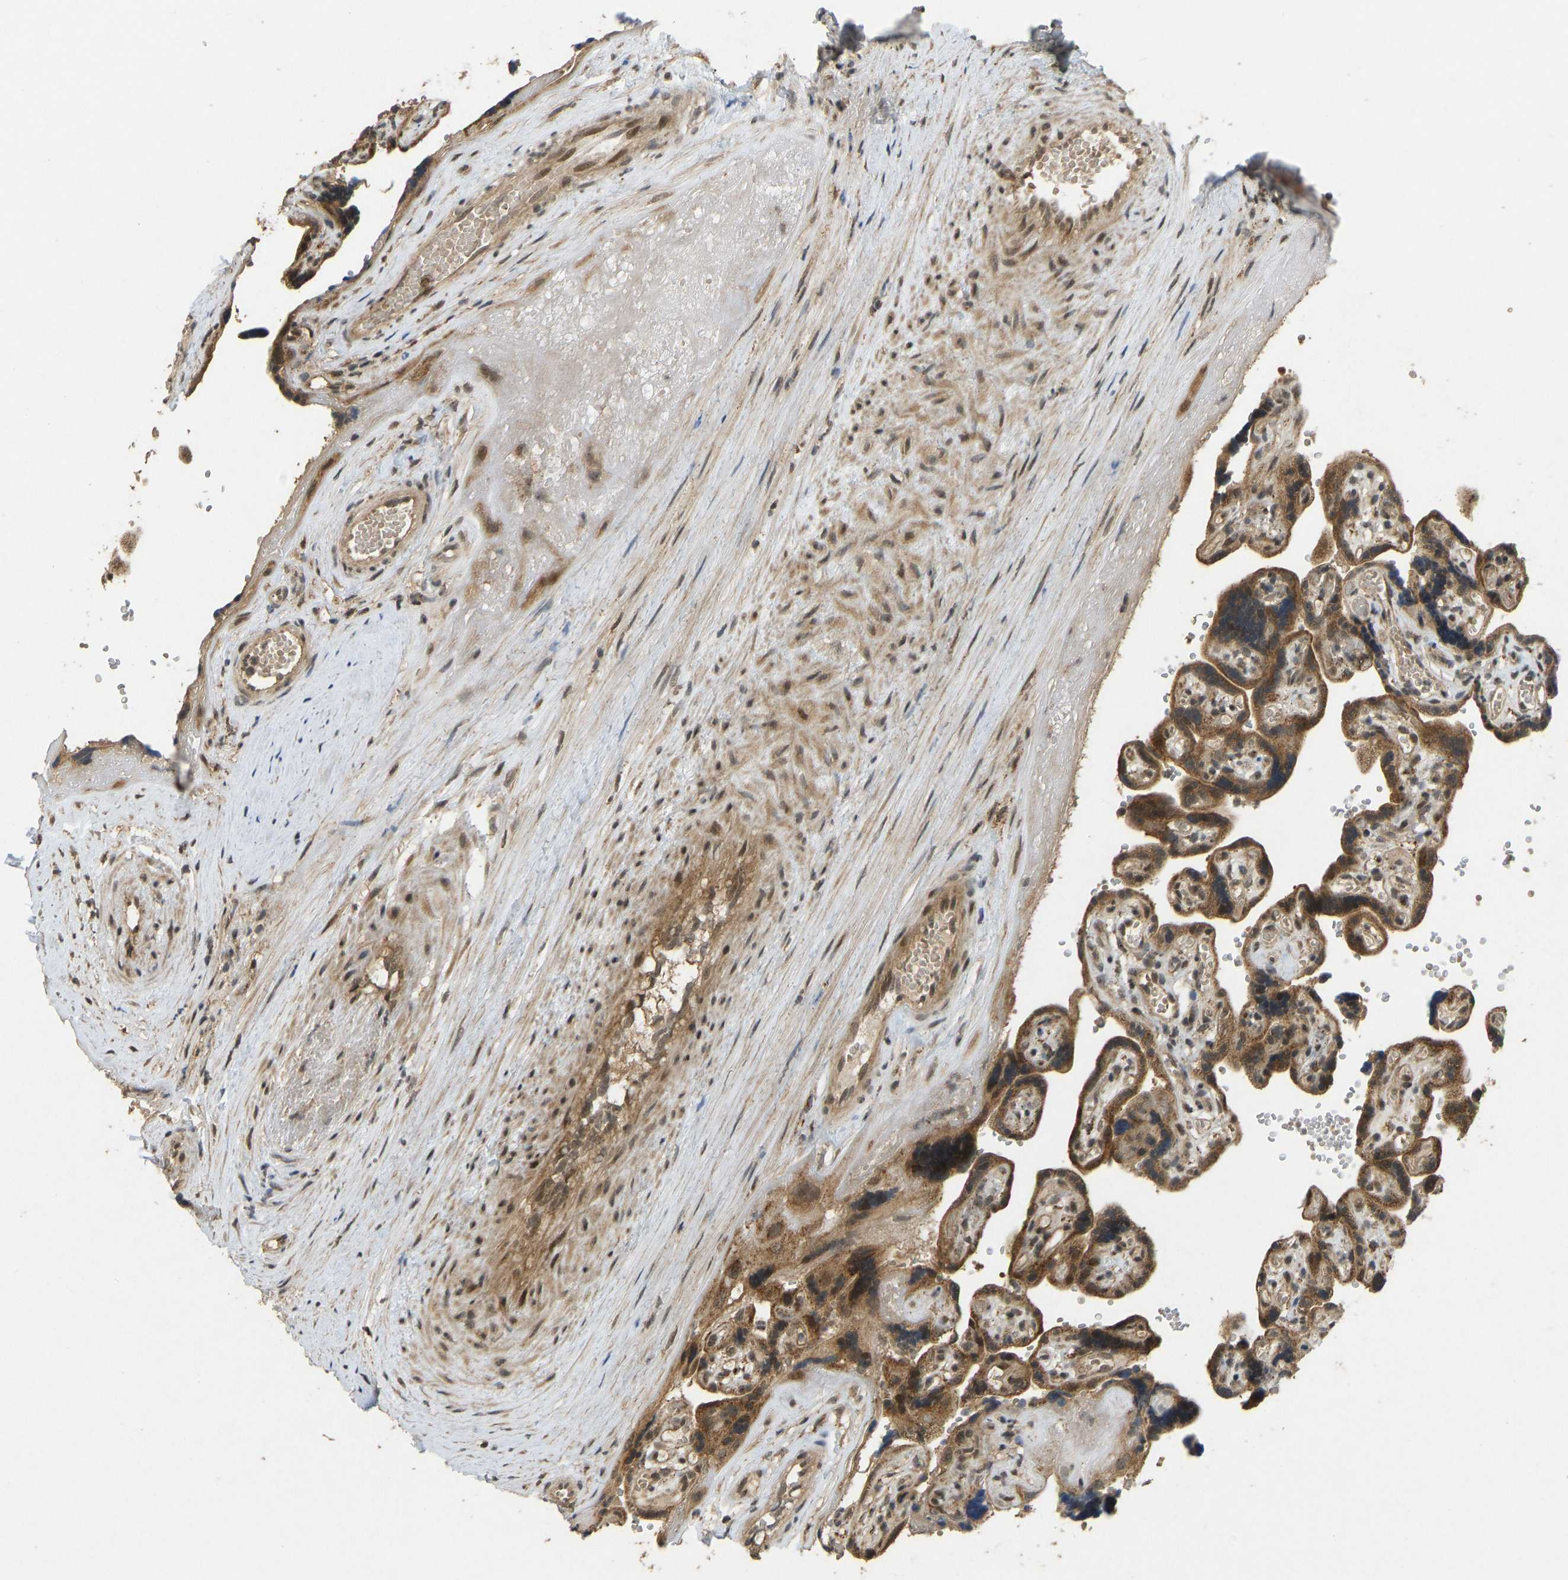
{"staining": {"intensity": "moderate", "quantity": ">75%", "location": "cytoplasmic/membranous"}, "tissue": "placenta", "cell_type": "Decidual cells", "image_type": "normal", "snomed": [{"axis": "morphology", "description": "Normal tissue, NOS"}, {"axis": "topography", "description": "Placenta"}], "caption": "Immunohistochemistry of benign human placenta shows medium levels of moderate cytoplasmic/membranous expression in approximately >75% of decidual cells.", "gene": "ACADS", "patient": {"sex": "female", "age": 30}}